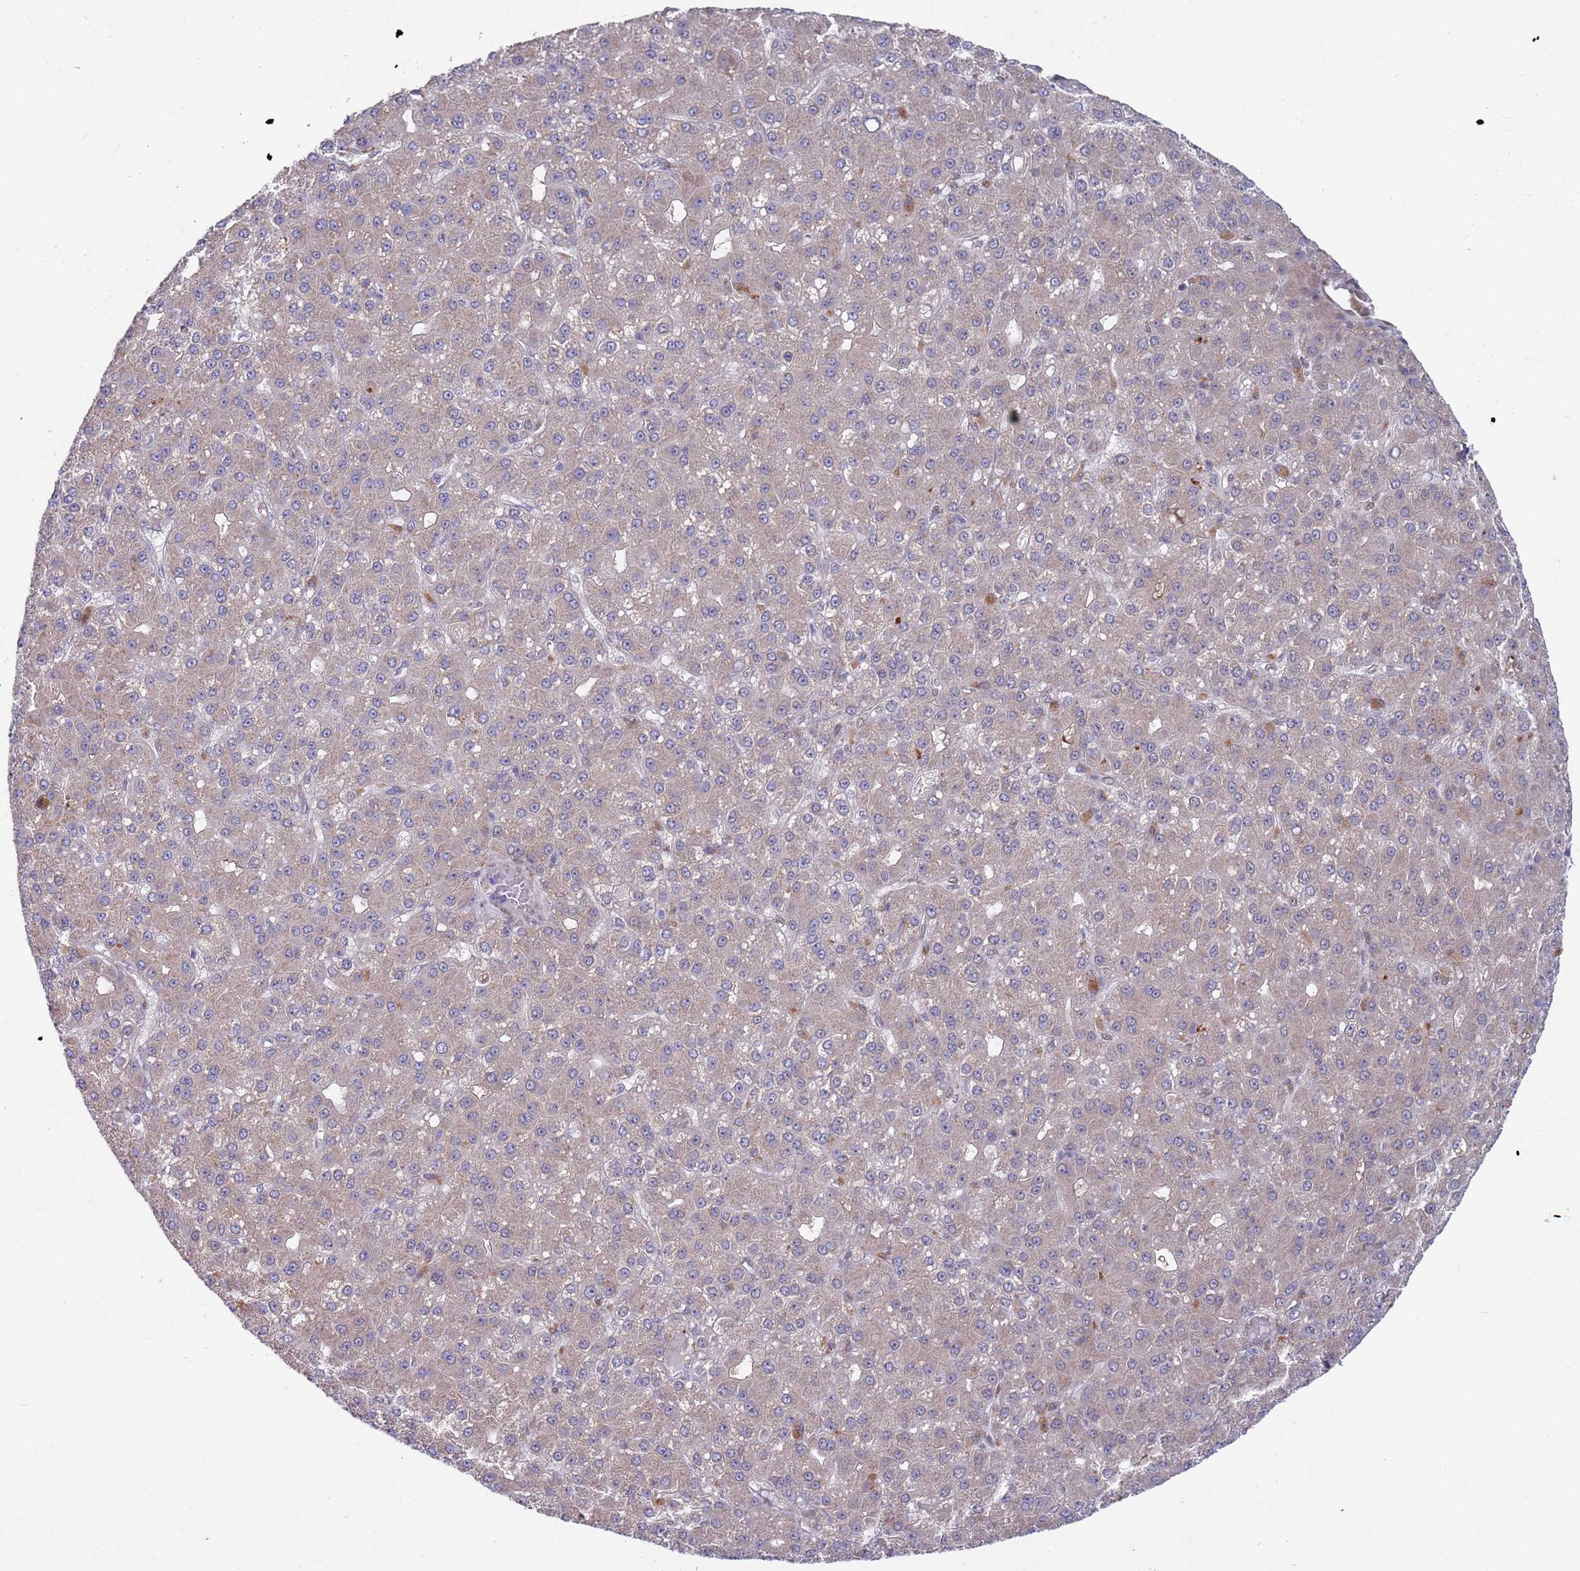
{"staining": {"intensity": "weak", "quantity": ">75%", "location": "cytoplasmic/membranous"}, "tissue": "liver cancer", "cell_type": "Tumor cells", "image_type": "cancer", "snomed": [{"axis": "morphology", "description": "Carcinoma, Hepatocellular, NOS"}, {"axis": "topography", "description": "Liver"}], "caption": "Immunohistochemical staining of human hepatocellular carcinoma (liver) exhibits weak cytoplasmic/membranous protein positivity in approximately >75% of tumor cells.", "gene": "FBXO27", "patient": {"sex": "male", "age": 67}}